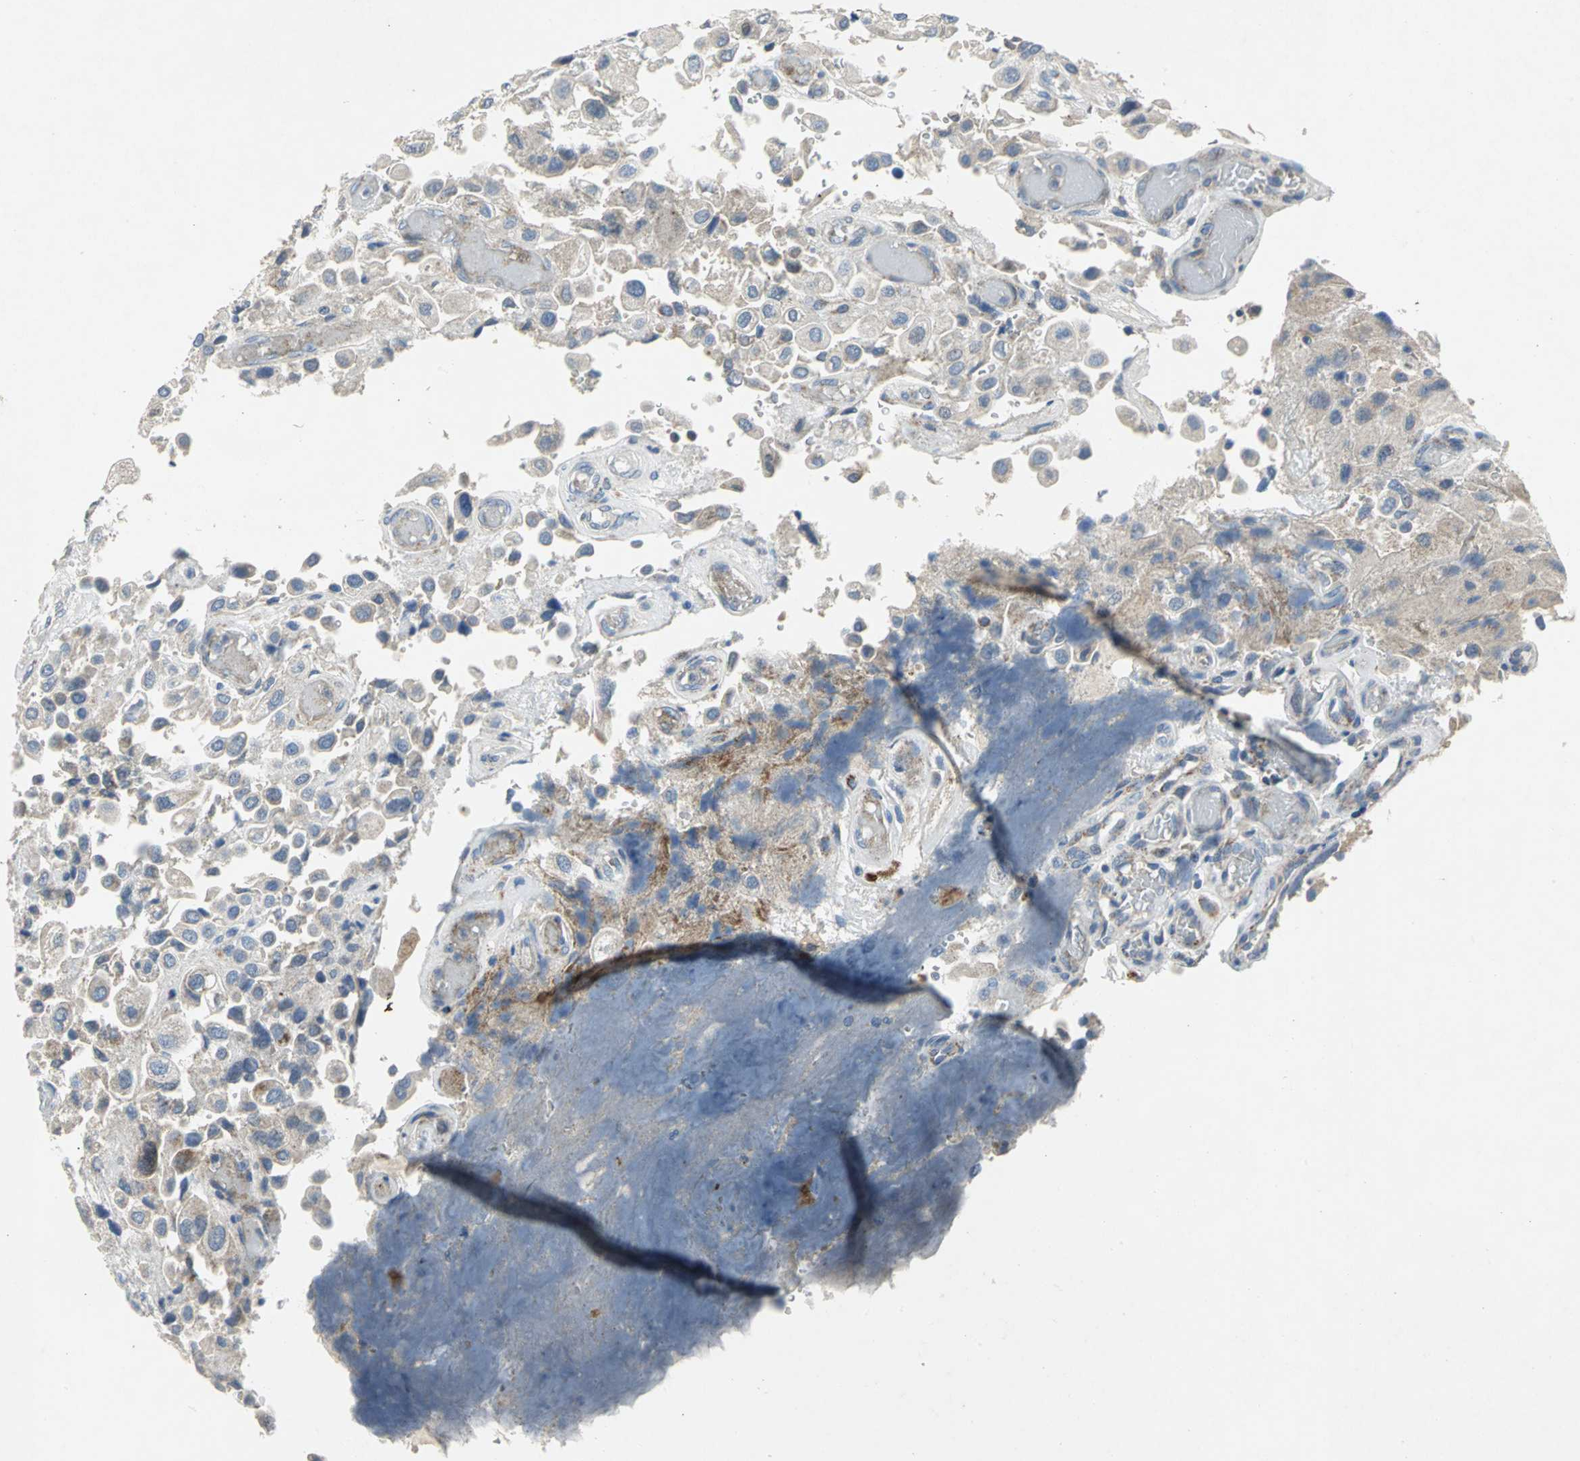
{"staining": {"intensity": "weak", "quantity": "25%-75%", "location": "cytoplasmic/membranous"}, "tissue": "urothelial cancer", "cell_type": "Tumor cells", "image_type": "cancer", "snomed": [{"axis": "morphology", "description": "Urothelial carcinoma, High grade"}, {"axis": "topography", "description": "Urinary bladder"}], "caption": "A low amount of weak cytoplasmic/membranous positivity is present in approximately 25%-75% of tumor cells in urothelial carcinoma (high-grade) tissue. (Stains: DAB (3,3'-diaminobenzidine) in brown, nuclei in blue, Microscopy: brightfield microscopy at high magnification).", "gene": "SPPL2B", "patient": {"sex": "female", "age": 64}}